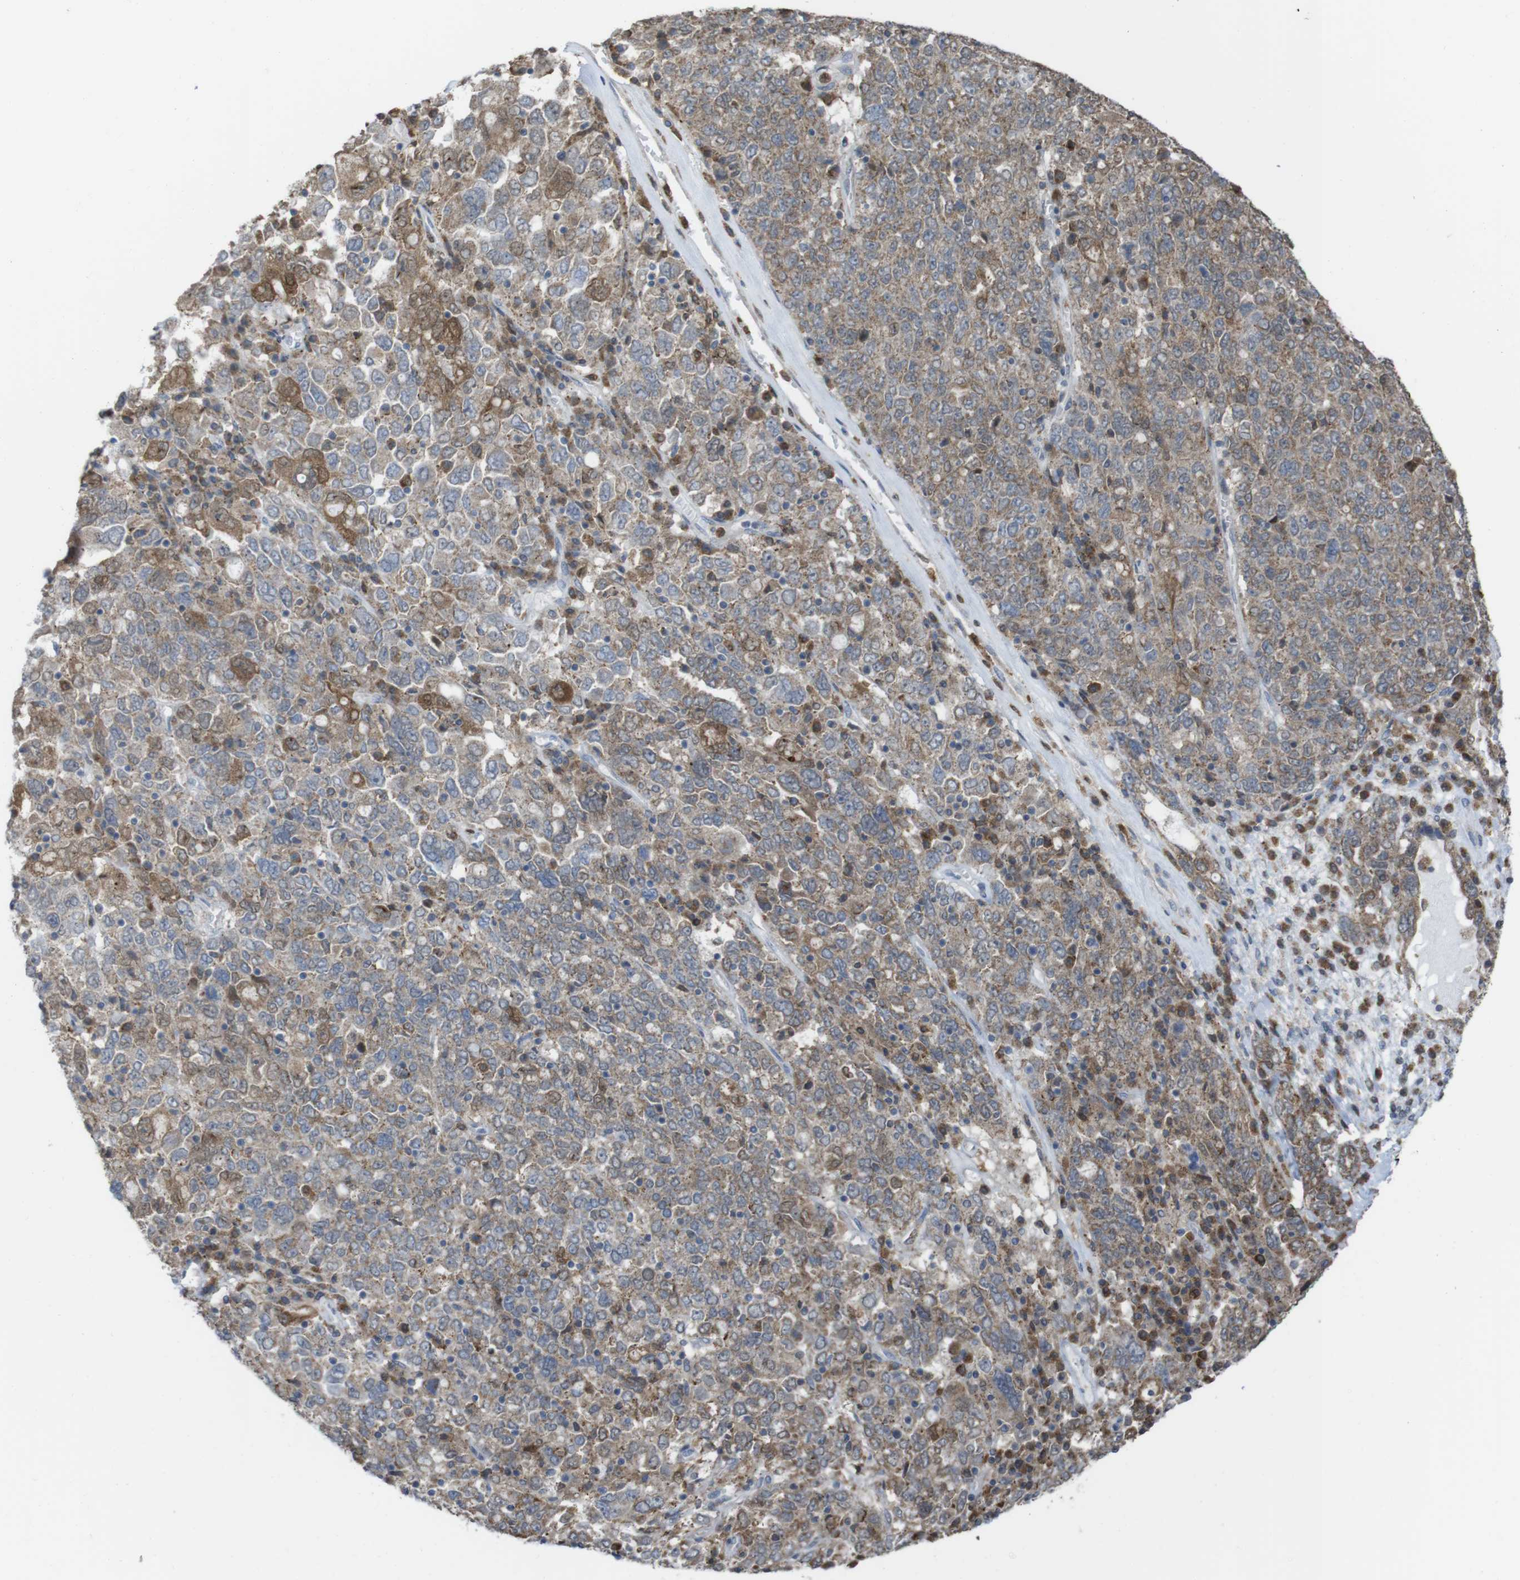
{"staining": {"intensity": "weak", "quantity": ">75%", "location": "cytoplasmic/membranous"}, "tissue": "ovarian cancer", "cell_type": "Tumor cells", "image_type": "cancer", "snomed": [{"axis": "morphology", "description": "Carcinoma, endometroid"}, {"axis": "topography", "description": "Ovary"}], "caption": "A low amount of weak cytoplasmic/membranous expression is seen in approximately >75% of tumor cells in ovarian endometroid carcinoma tissue. The staining was performed using DAB, with brown indicating positive protein expression. Nuclei are stained blue with hematoxylin.", "gene": "PRKCD", "patient": {"sex": "female", "age": 62}}